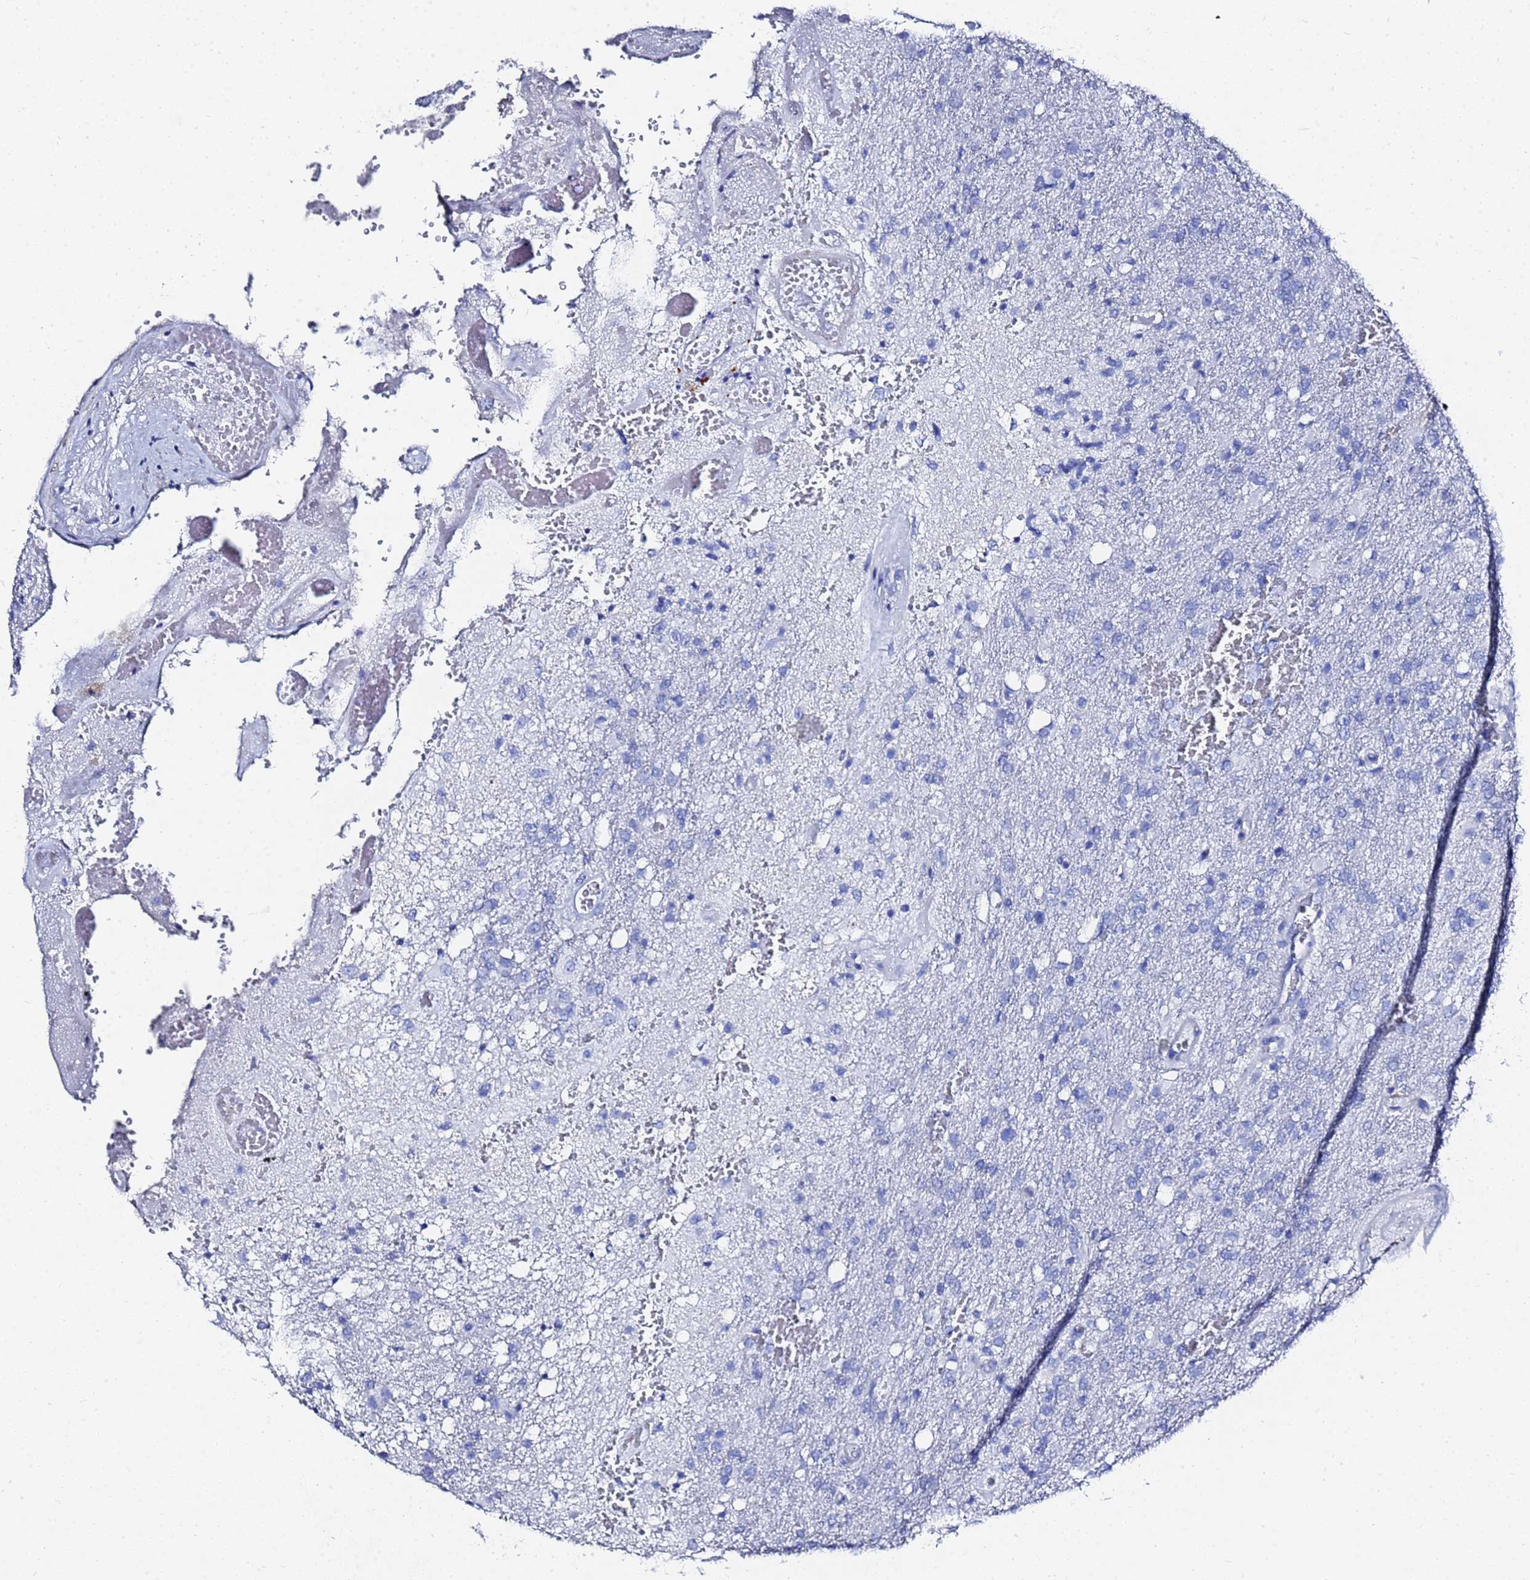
{"staining": {"intensity": "negative", "quantity": "none", "location": "none"}, "tissue": "glioma", "cell_type": "Tumor cells", "image_type": "cancer", "snomed": [{"axis": "morphology", "description": "Glioma, malignant, High grade"}, {"axis": "topography", "description": "Brain"}], "caption": "Immunohistochemistry image of human malignant glioma (high-grade) stained for a protein (brown), which shows no expression in tumor cells.", "gene": "GGT1", "patient": {"sex": "female", "age": 74}}